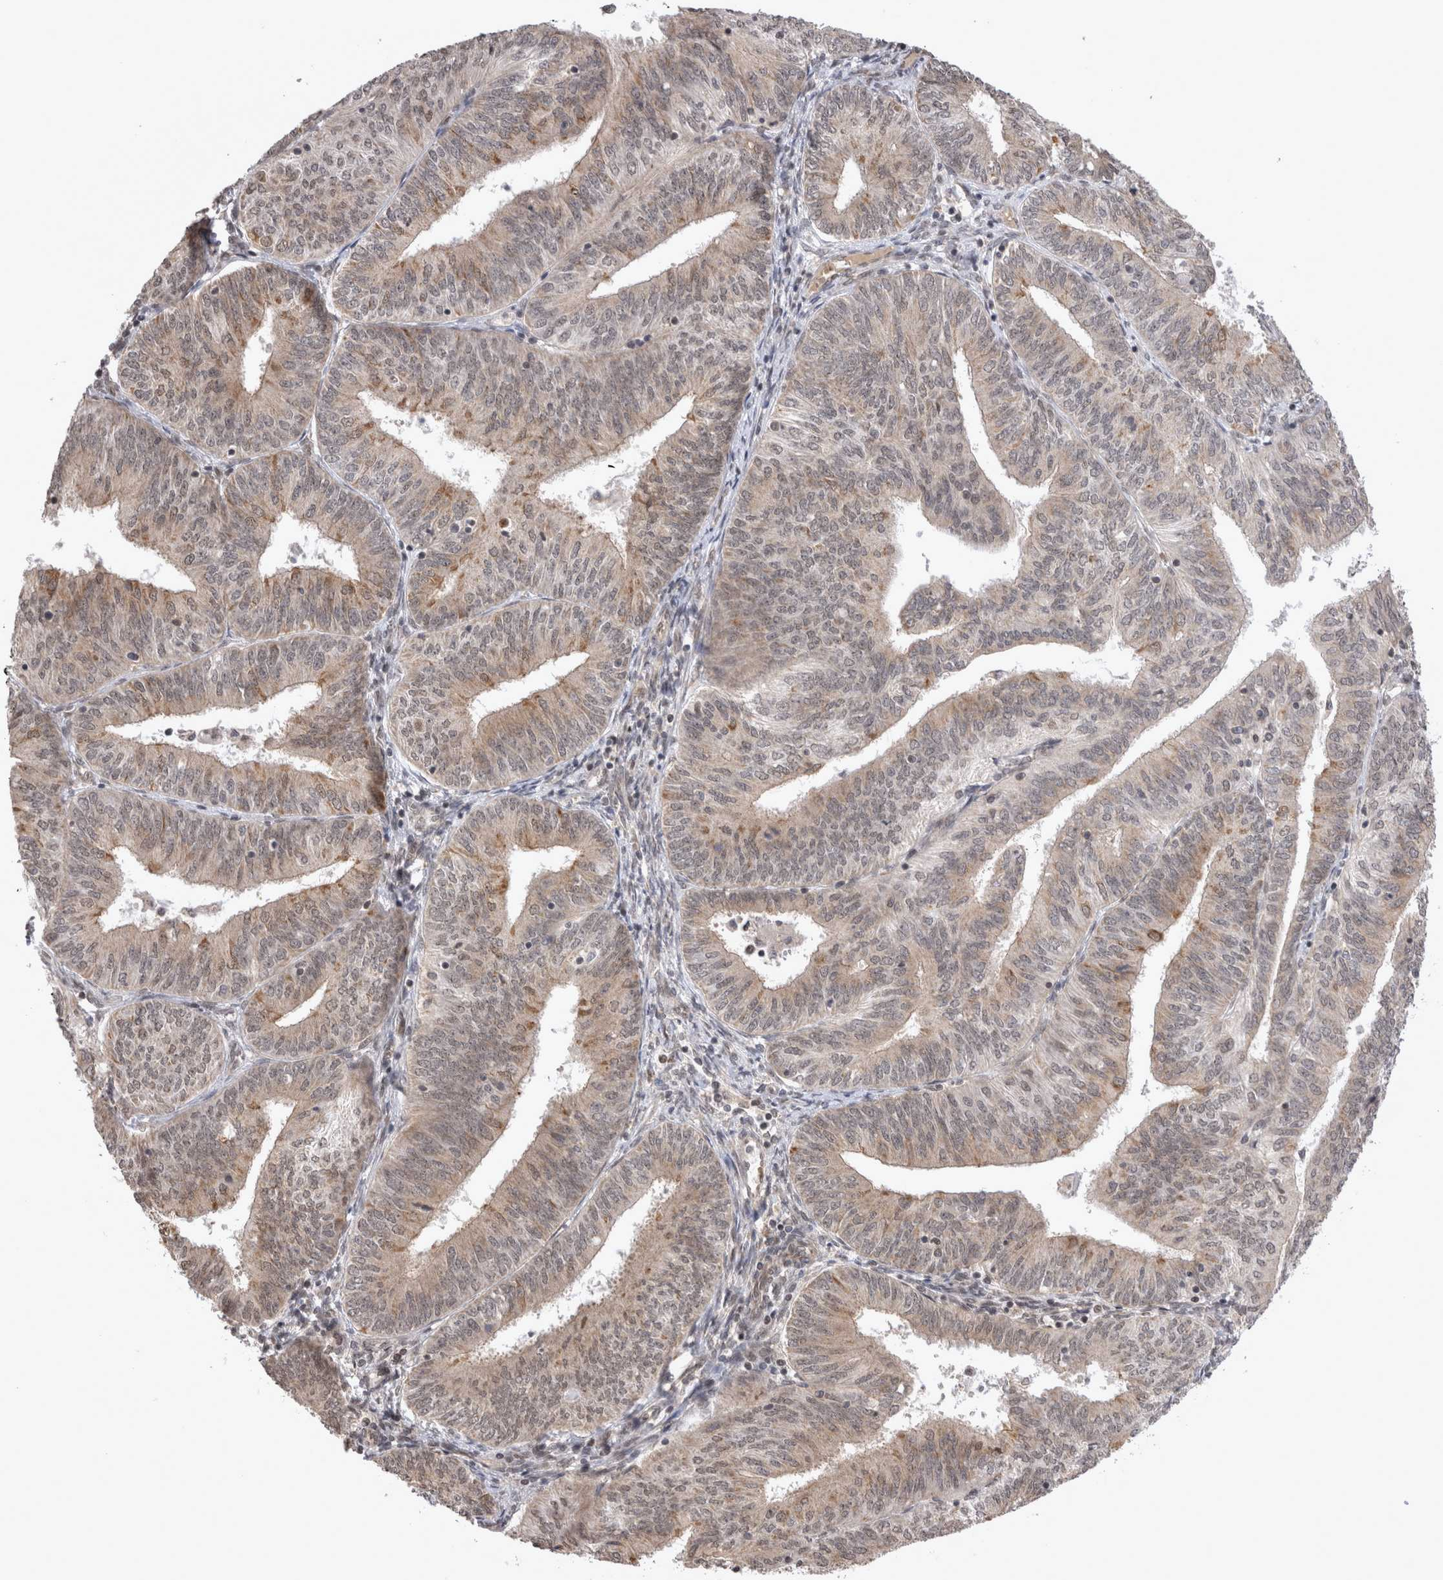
{"staining": {"intensity": "moderate", "quantity": "<25%", "location": "cytoplasmic/membranous"}, "tissue": "endometrial cancer", "cell_type": "Tumor cells", "image_type": "cancer", "snomed": [{"axis": "morphology", "description": "Adenocarcinoma, NOS"}, {"axis": "topography", "description": "Endometrium"}], "caption": "DAB (3,3'-diaminobenzidine) immunohistochemical staining of human endometrial adenocarcinoma demonstrates moderate cytoplasmic/membranous protein staining in about <25% of tumor cells. Using DAB (3,3'-diaminobenzidine) (brown) and hematoxylin (blue) stains, captured at high magnification using brightfield microscopy.", "gene": "TMEM65", "patient": {"sex": "female", "age": 58}}